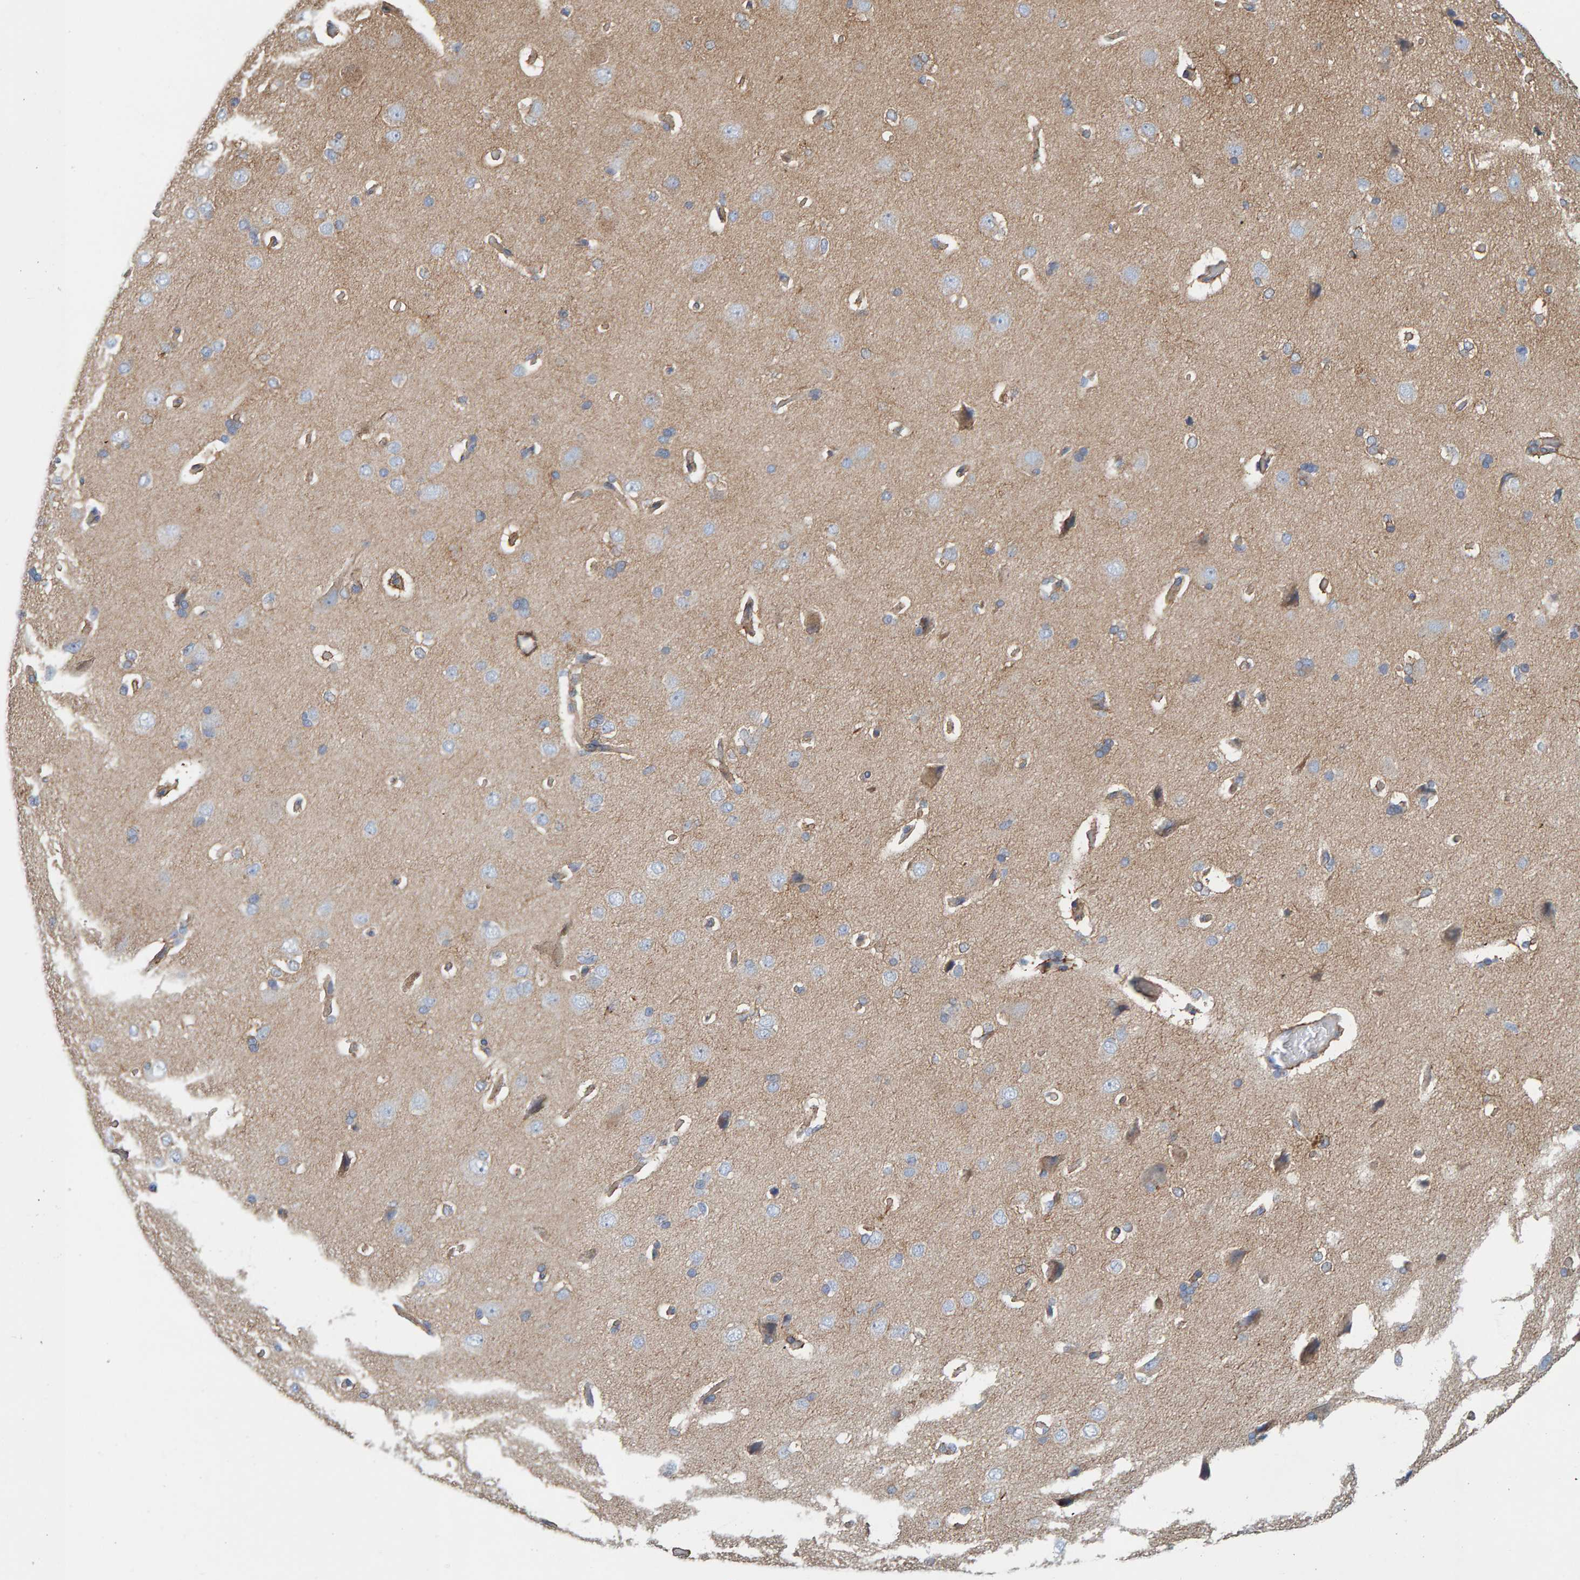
{"staining": {"intensity": "negative", "quantity": "none", "location": "none"}, "tissue": "cerebral cortex", "cell_type": "Endothelial cells", "image_type": "normal", "snomed": [{"axis": "morphology", "description": "Normal tissue, NOS"}, {"axis": "topography", "description": "Cerebral cortex"}], "caption": "The image demonstrates no staining of endothelial cells in benign cerebral cortex. (Stains: DAB immunohistochemistry with hematoxylin counter stain, Microscopy: brightfield microscopy at high magnification).", "gene": "RGP1", "patient": {"sex": "male", "age": 62}}